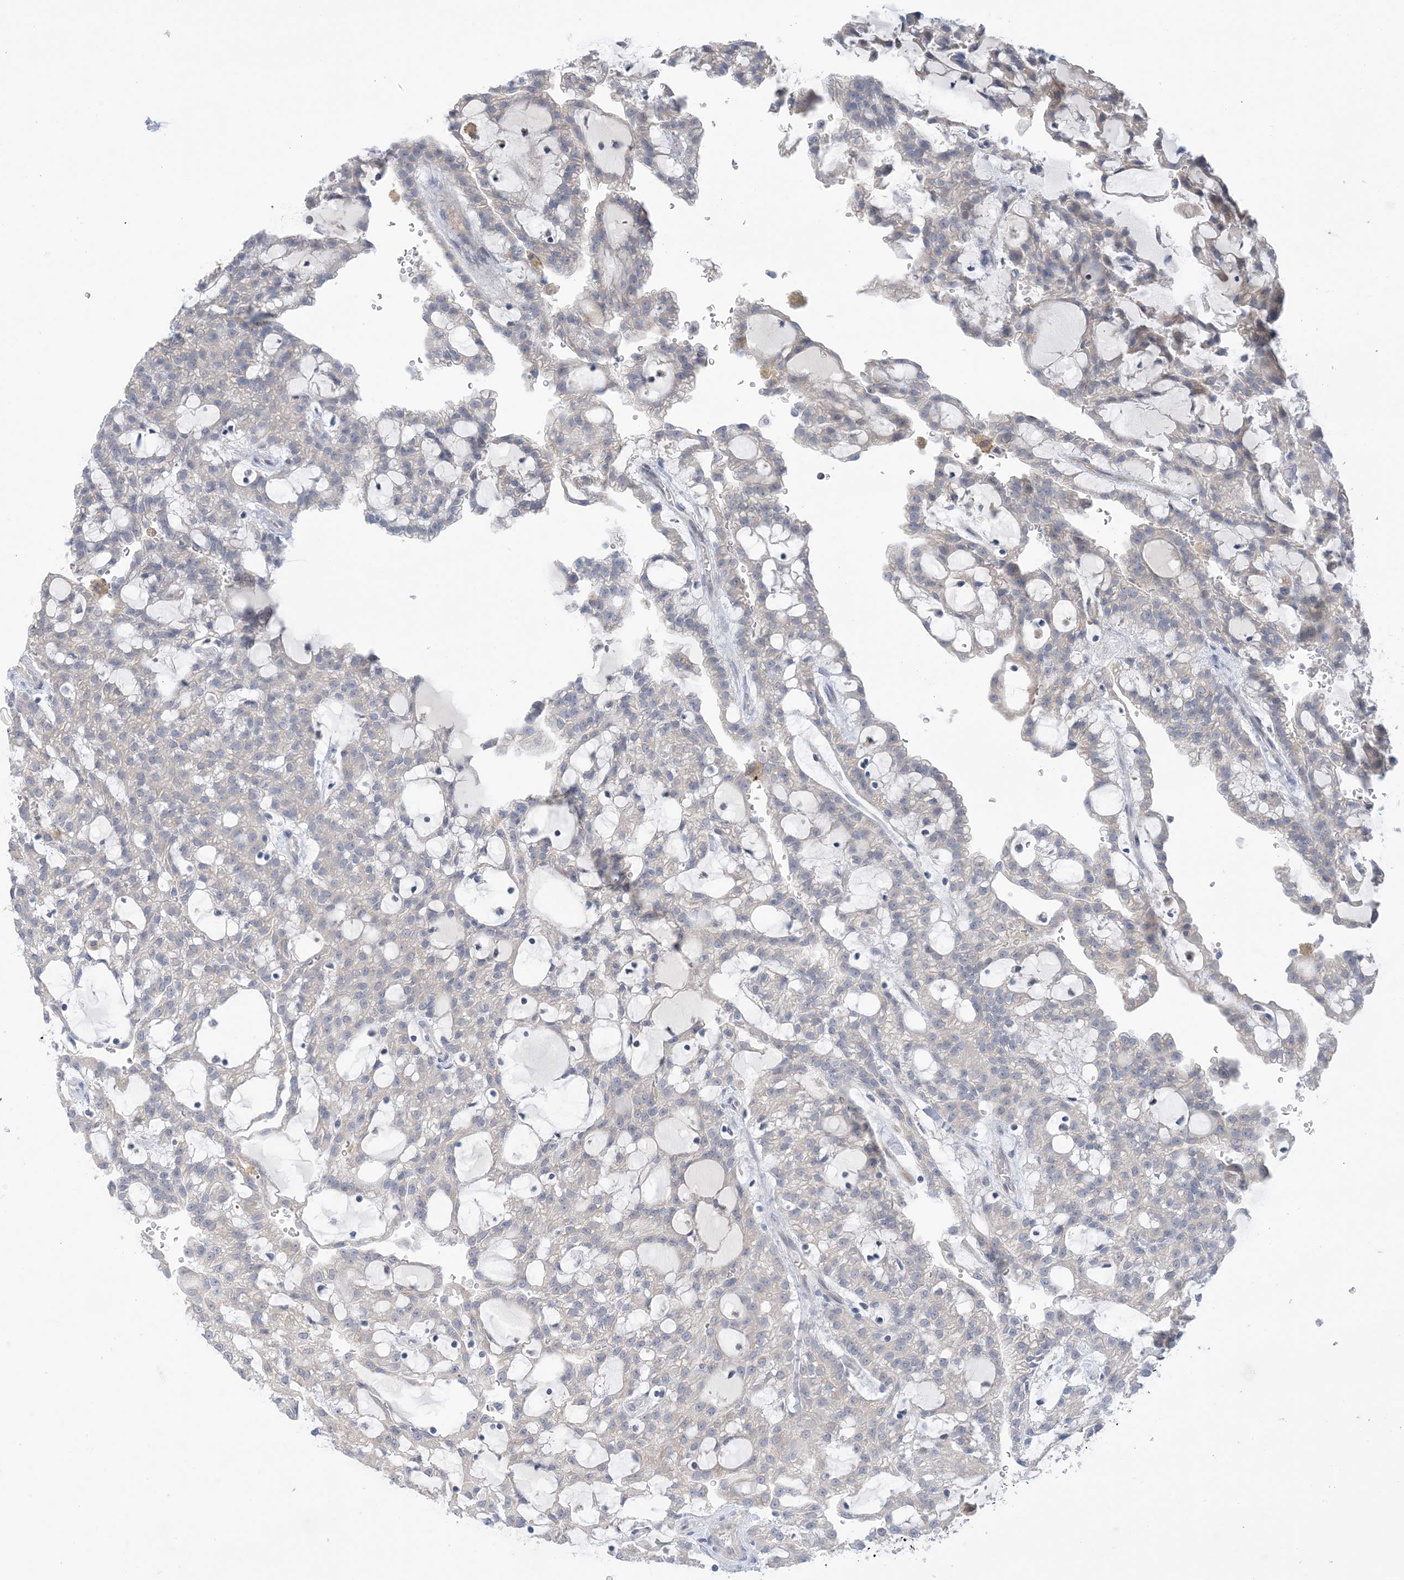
{"staining": {"intensity": "negative", "quantity": "none", "location": "none"}, "tissue": "renal cancer", "cell_type": "Tumor cells", "image_type": "cancer", "snomed": [{"axis": "morphology", "description": "Adenocarcinoma, NOS"}, {"axis": "topography", "description": "Kidney"}], "caption": "Histopathology image shows no protein expression in tumor cells of adenocarcinoma (renal) tissue.", "gene": "TTYH1", "patient": {"sex": "male", "age": 63}}